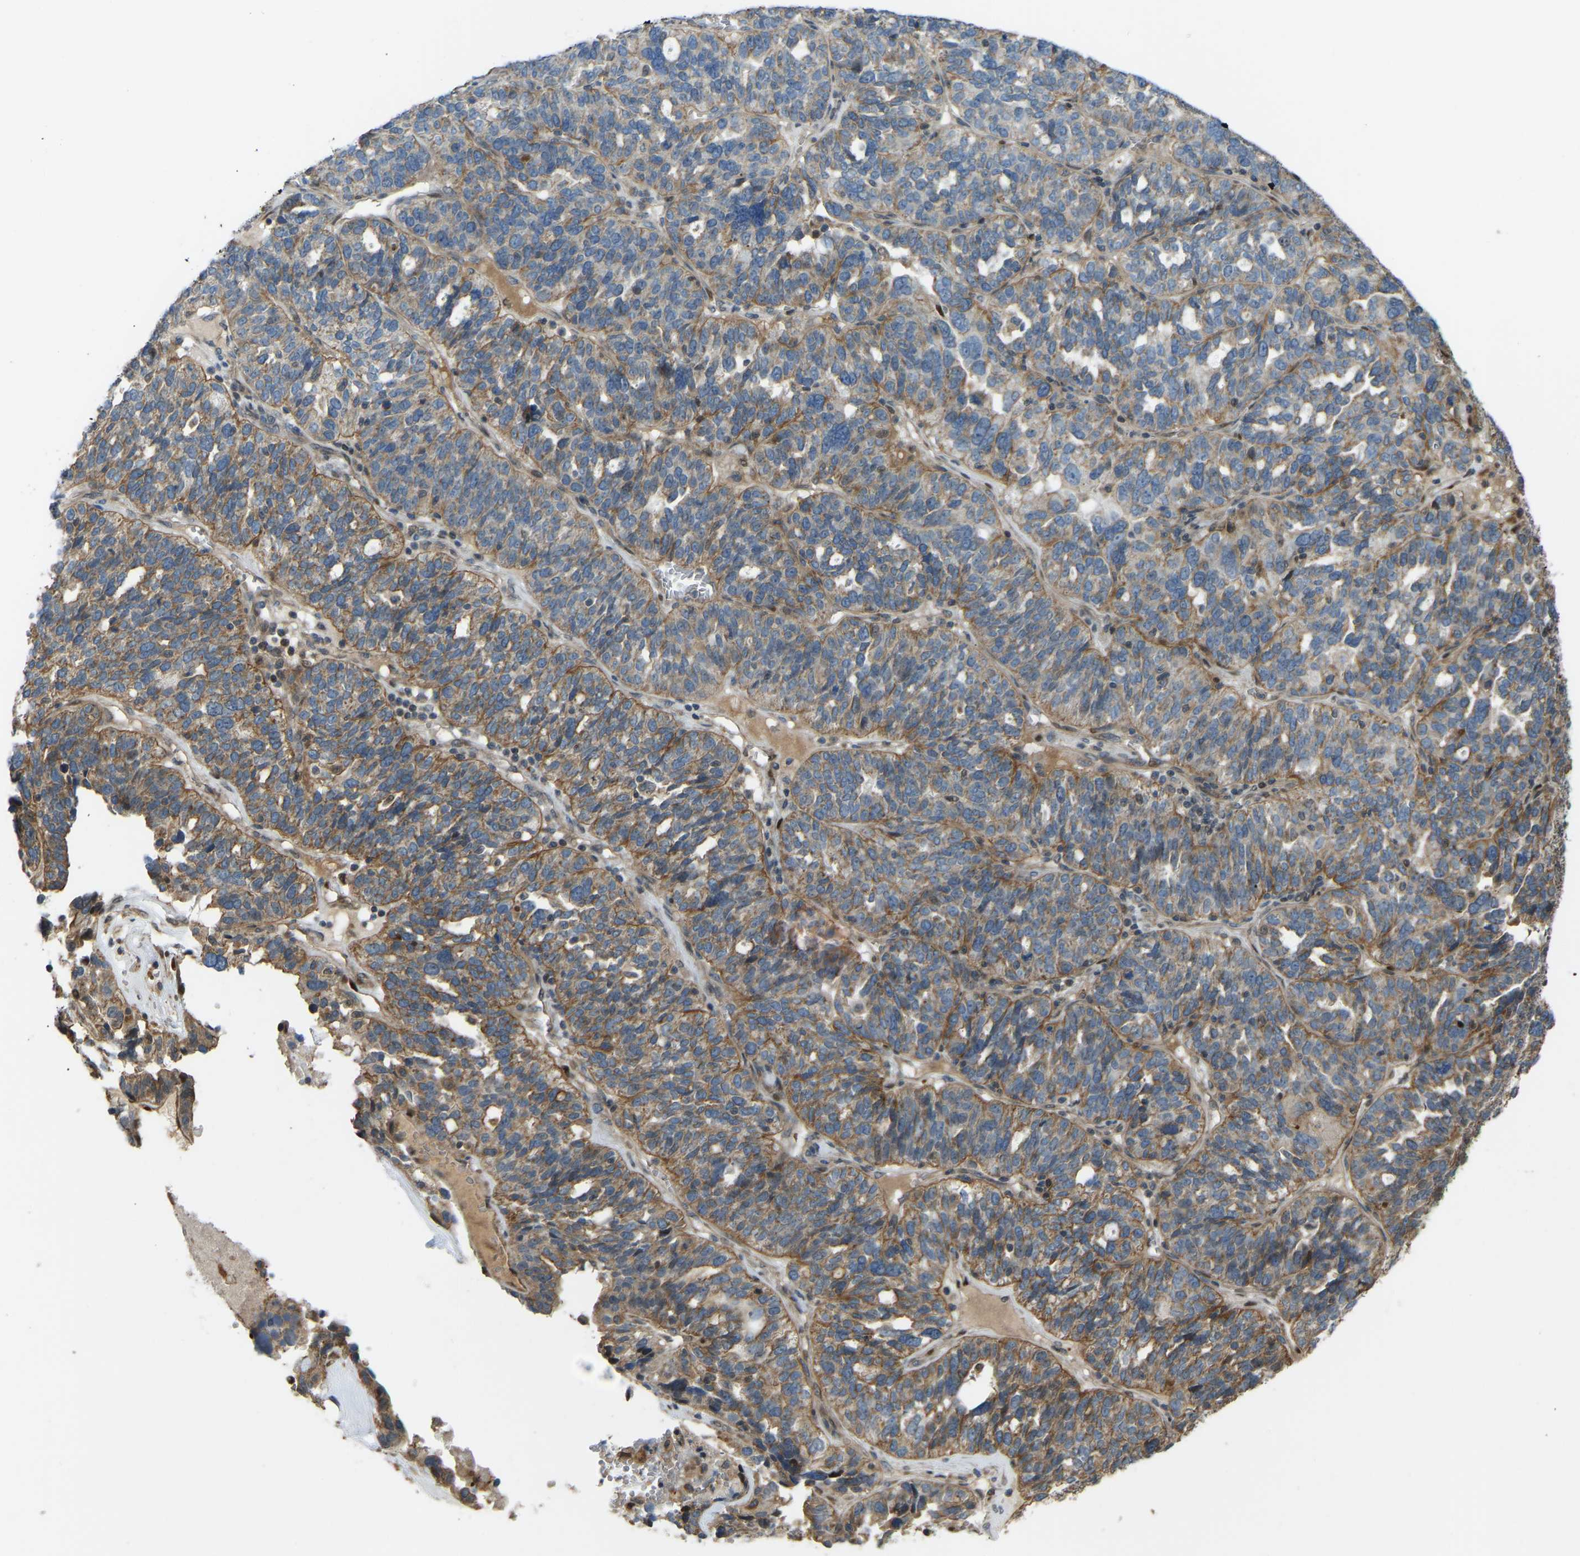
{"staining": {"intensity": "moderate", "quantity": ">75%", "location": "cytoplasmic/membranous"}, "tissue": "ovarian cancer", "cell_type": "Tumor cells", "image_type": "cancer", "snomed": [{"axis": "morphology", "description": "Cystadenocarcinoma, serous, NOS"}, {"axis": "topography", "description": "Ovary"}], "caption": "Immunohistochemical staining of ovarian serous cystadenocarcinoma displays moderate cytoplasmic/membranous protein positivity in about >75% of tumor cells.", "gene": "C21orf91", "patient": {"sex": "female", "age": 59}}